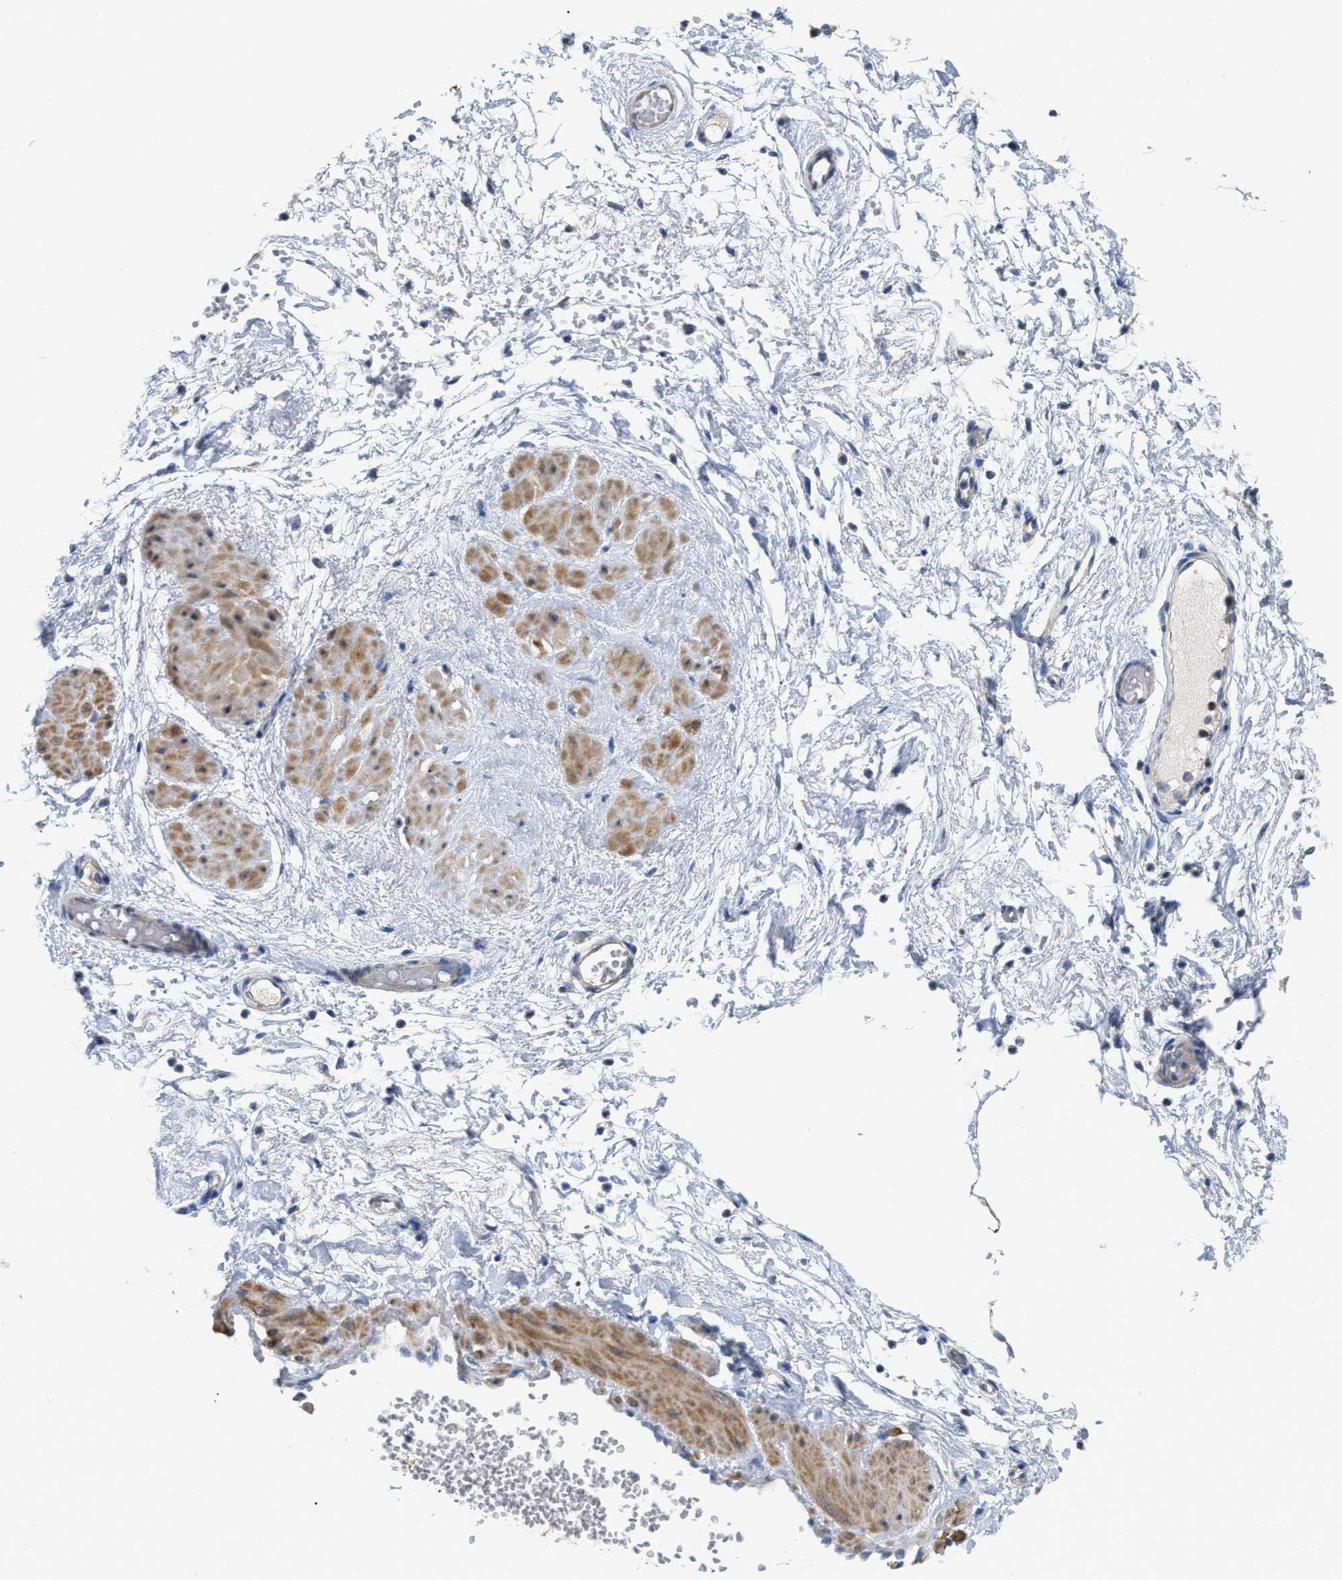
{"staining": {"intensity": "moderate", "quantity": "25%-75%", "location": "cytoplasmic/membranous"}, "tissue": "adipose tissue", "cell_type": "Adipocytes", "image_type": "normal", "snomed": [{"axis": "morphology", "description": "Normal tissue, NOS"}, {"axis": "topography", "description": "Soft tissue"}, {"axis": "topography", "description": "Vascular tissue"}], "caption": "Moderate cytoplasmic/membranous protein staining is appreciated in about 25%-75% of adipocytes in adipose tissue.", "gene": "DHX58", "patient": {"sex": "female", "age": 35}}